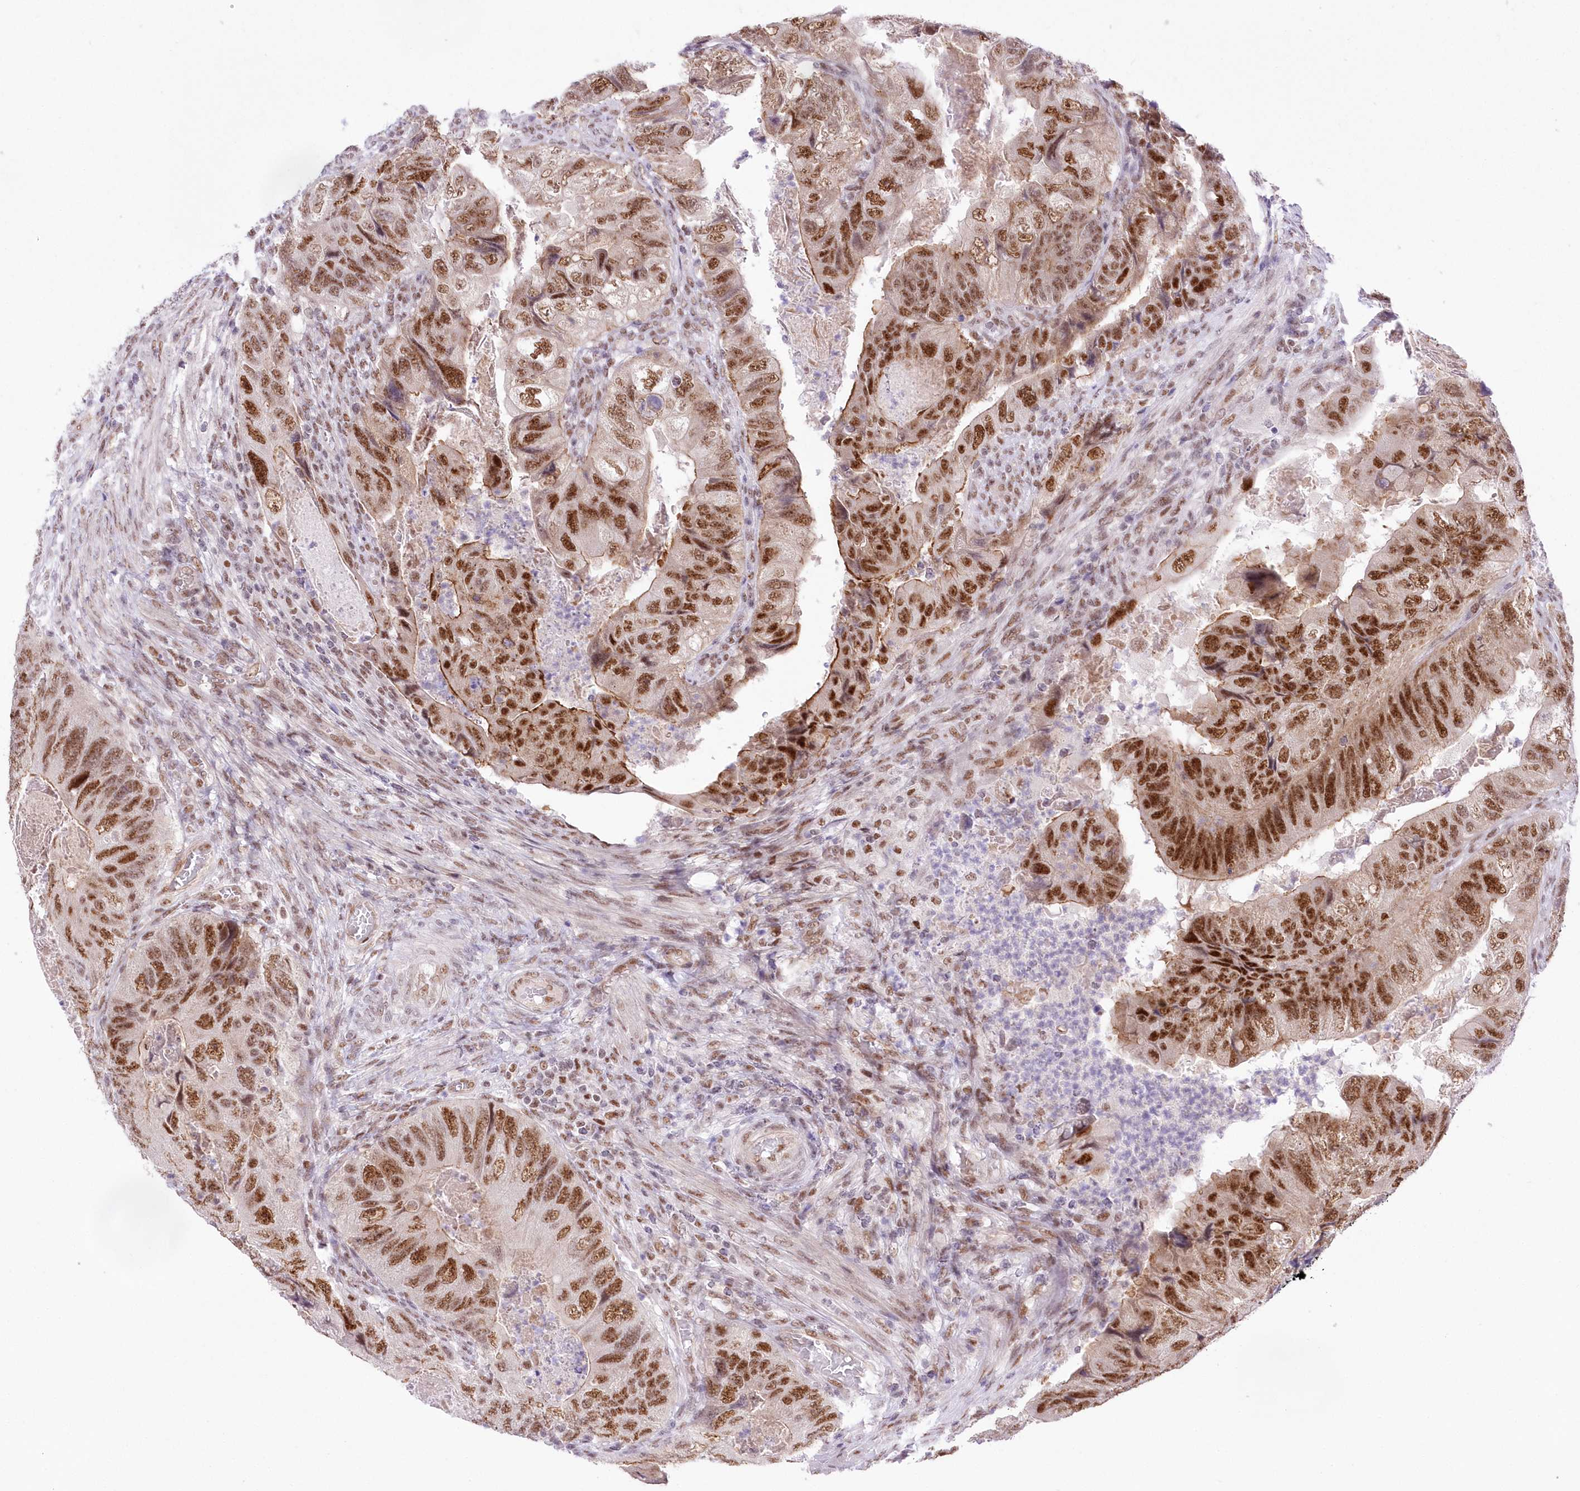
{"staining": {"intensity": "strong", "quantity": ">75%", "location": "nuclear"}, "tissue": "colorectal cancer", "cell_type": "Tumor cells", "image_type": "cancer", "snomed": [{"axis": "morphology", "description": "Adenocarcinoma, NOS"}, {"axis": "topography", "description": "Rectum"}], "caption": "Immunohistochemical staining of human colorectal cancer exhibits high levels of strong nuclear protein positivity in about >75% of tumor cells. The protein is stained brown, and the nuclei are stained in blue (DAB (3,3'-diaminobenzidine) IHC with brightfield microscopy, high magnification).", "gene": "NSUN2", "patient": {"sex": "male", "age": 63}}